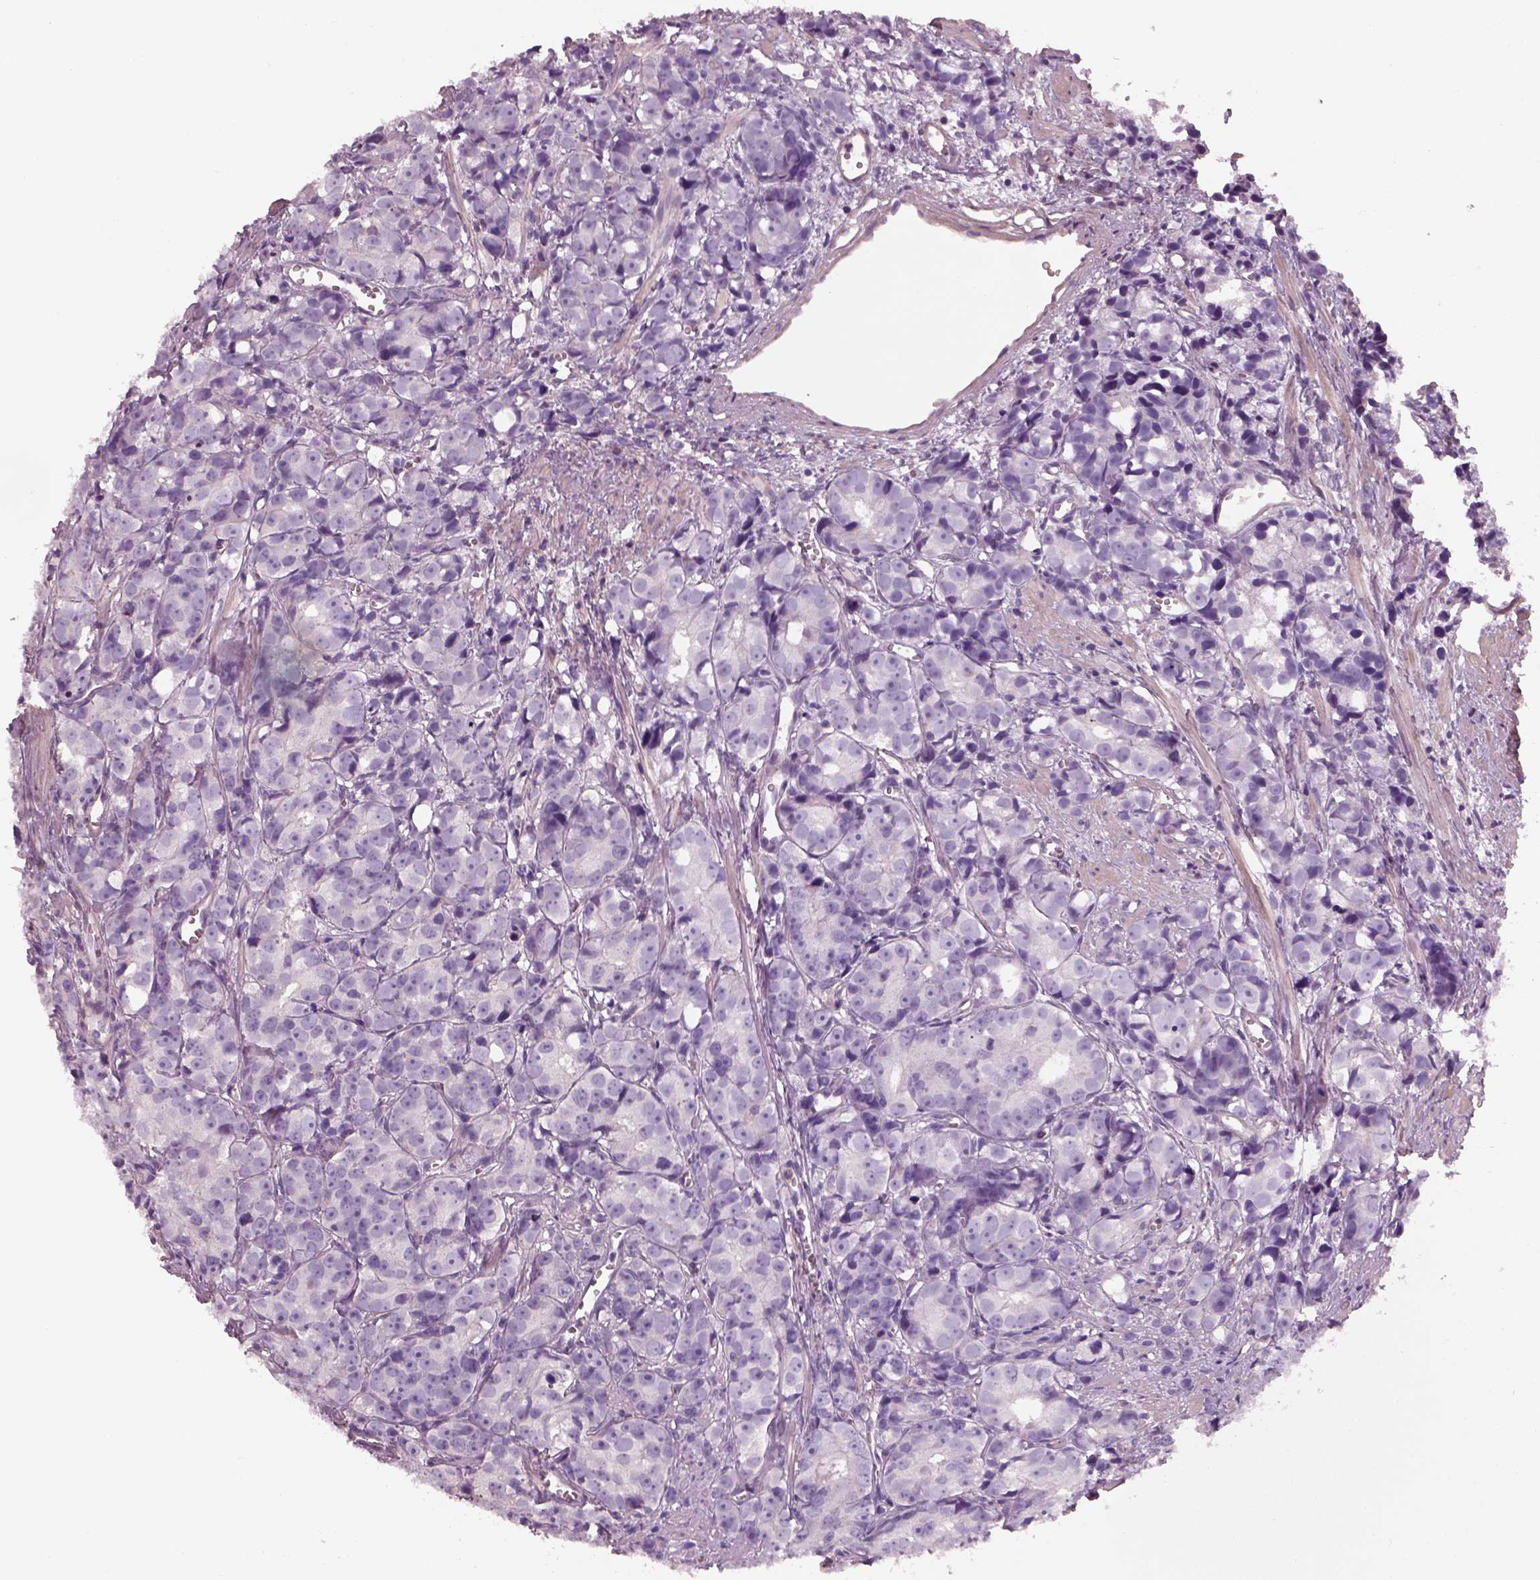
{"staining": {"intensity": "negative", "quantity": "none", "location": "none"}, "tissue": "prostate cancer", "cell_type": "Tumor cells", "image_type": "cancer", "snomed": [{"axis": "morphology", "description": "Adenocarcinoma, High grade"}, {"axis": "topography", "description": "Prostate"}], "caption": "DAB (3,3'-diaminobenzidine) immunohistochemical staining of prostate cancer (high-grade adenocarcinoma) shows no significant staining in tumor cells.", "gene": "OTUD6A", "patient": {"sex": "male", "age": 77}}